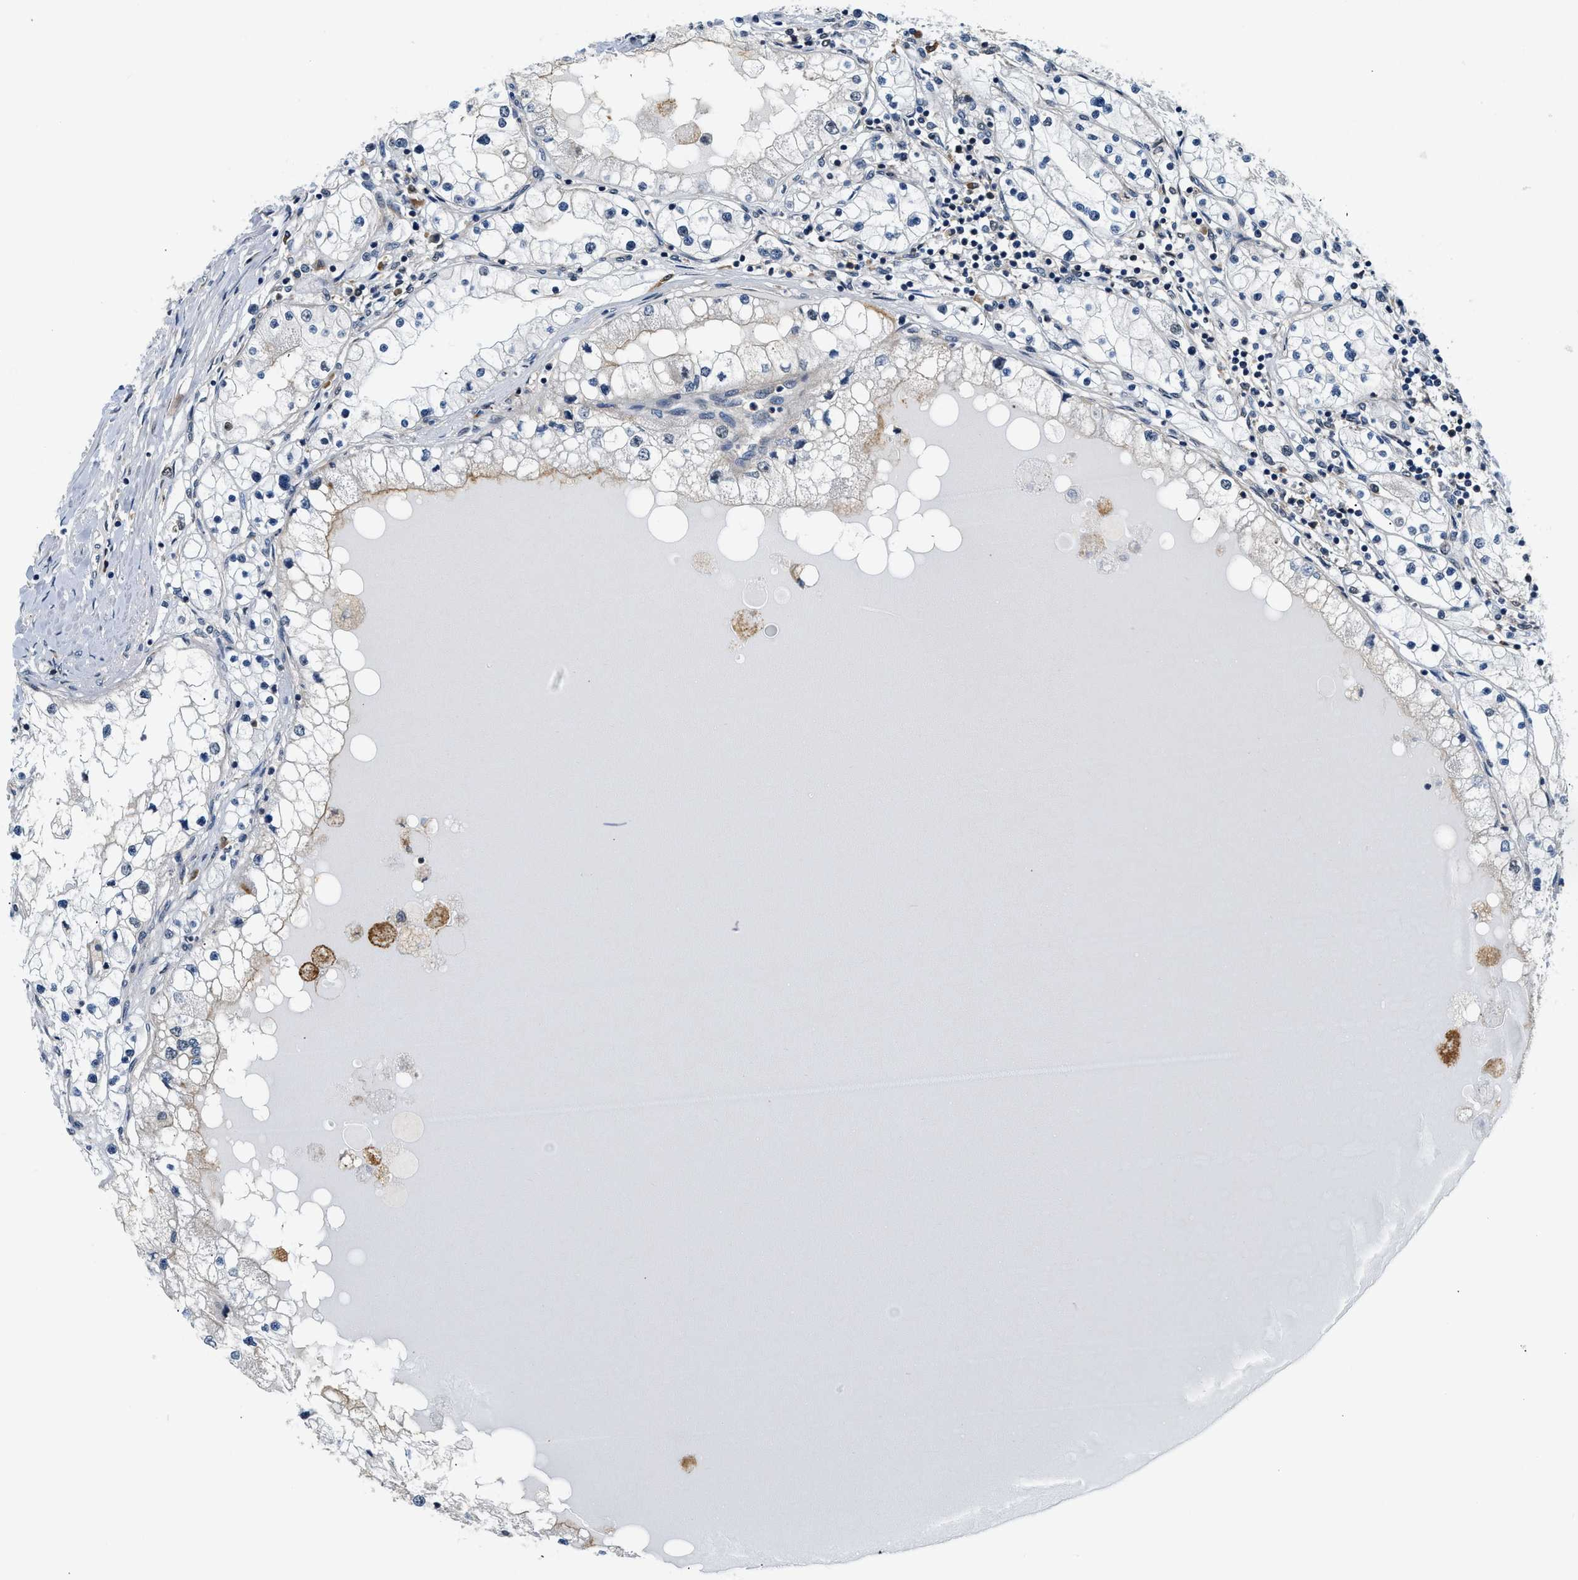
{"staining": {"intensity": "negative", "quantity": "none", "location": "none"}, "tissue": "renal cancer", "cell_type": "Tumor cells", "image_type": "cancer", "snomed": [{"axis": "morphology", "description": "Adenocarcinoma, NOS"}, {"axis": "topography", "description": "Kidney"}], "caption": "High magnification brightfield microscopy of renal adenocarcinoma stained with DAB (3,3'-diaminobenzidine) (brown) and counterstained with hematoxylin (blue): tumor cells show no significant positivity.", "gene": "BCL7C", "patient": {"sex": "male", "age": 68}}